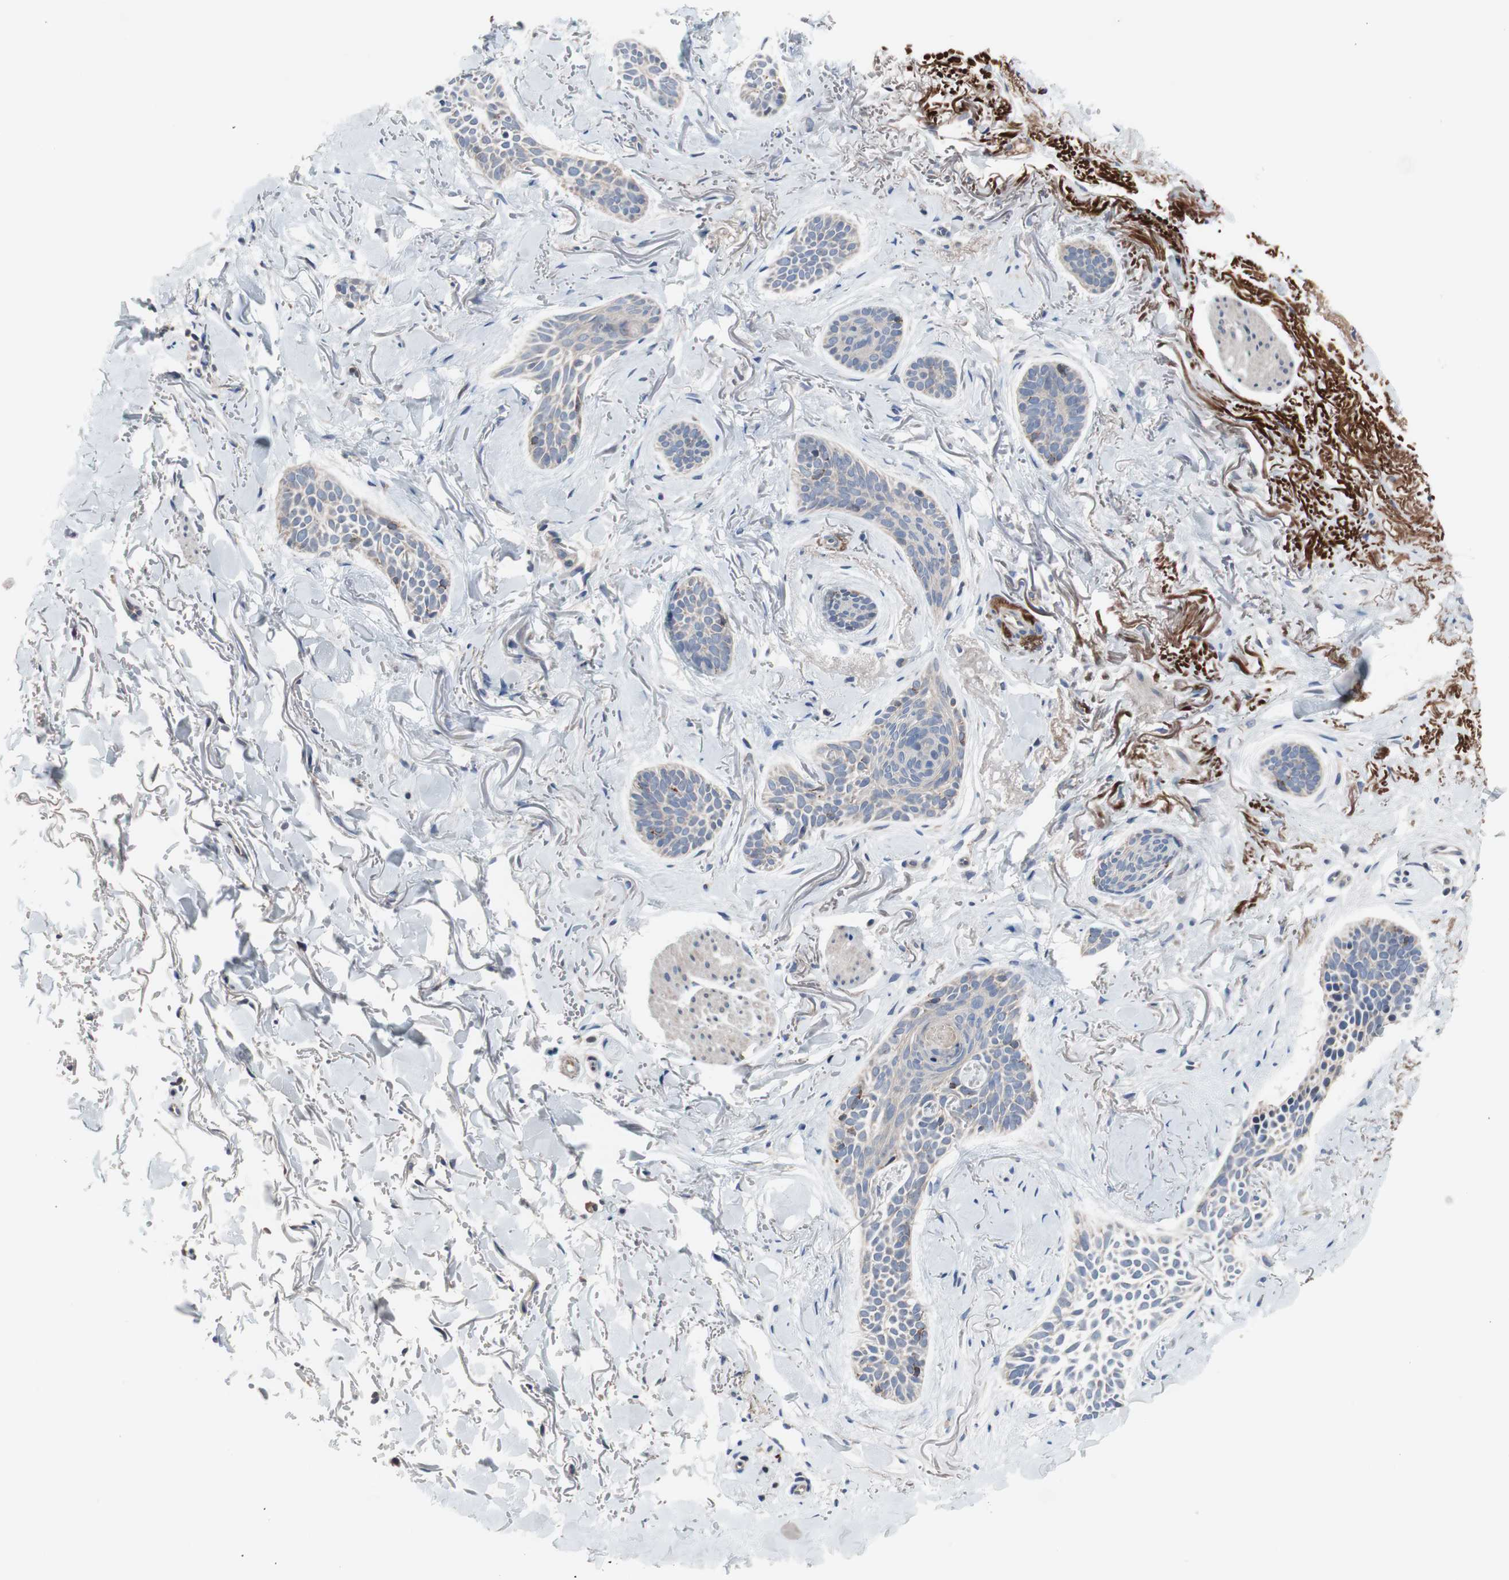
{"staining": {"intensity": "negative", "quantity": "none", "location": "none"}, "tissue": "skin cancer", "cell_type": "Tumor cells", "image_type": "cancer", "snomed": [{"axis": "morphology", "description": "Basal cell carcinoma"}, {"axis": "topography", "description": "Skin"}], "caption": "Immunohistochemistry (IHC) histopathology image of skin cancer (basal cell carcinoma) stained for a protein (brown), which exhibits no positivity in tumor cells.", "gene": "KANSL1", "patient": {"sex": "female", "age": 84}}